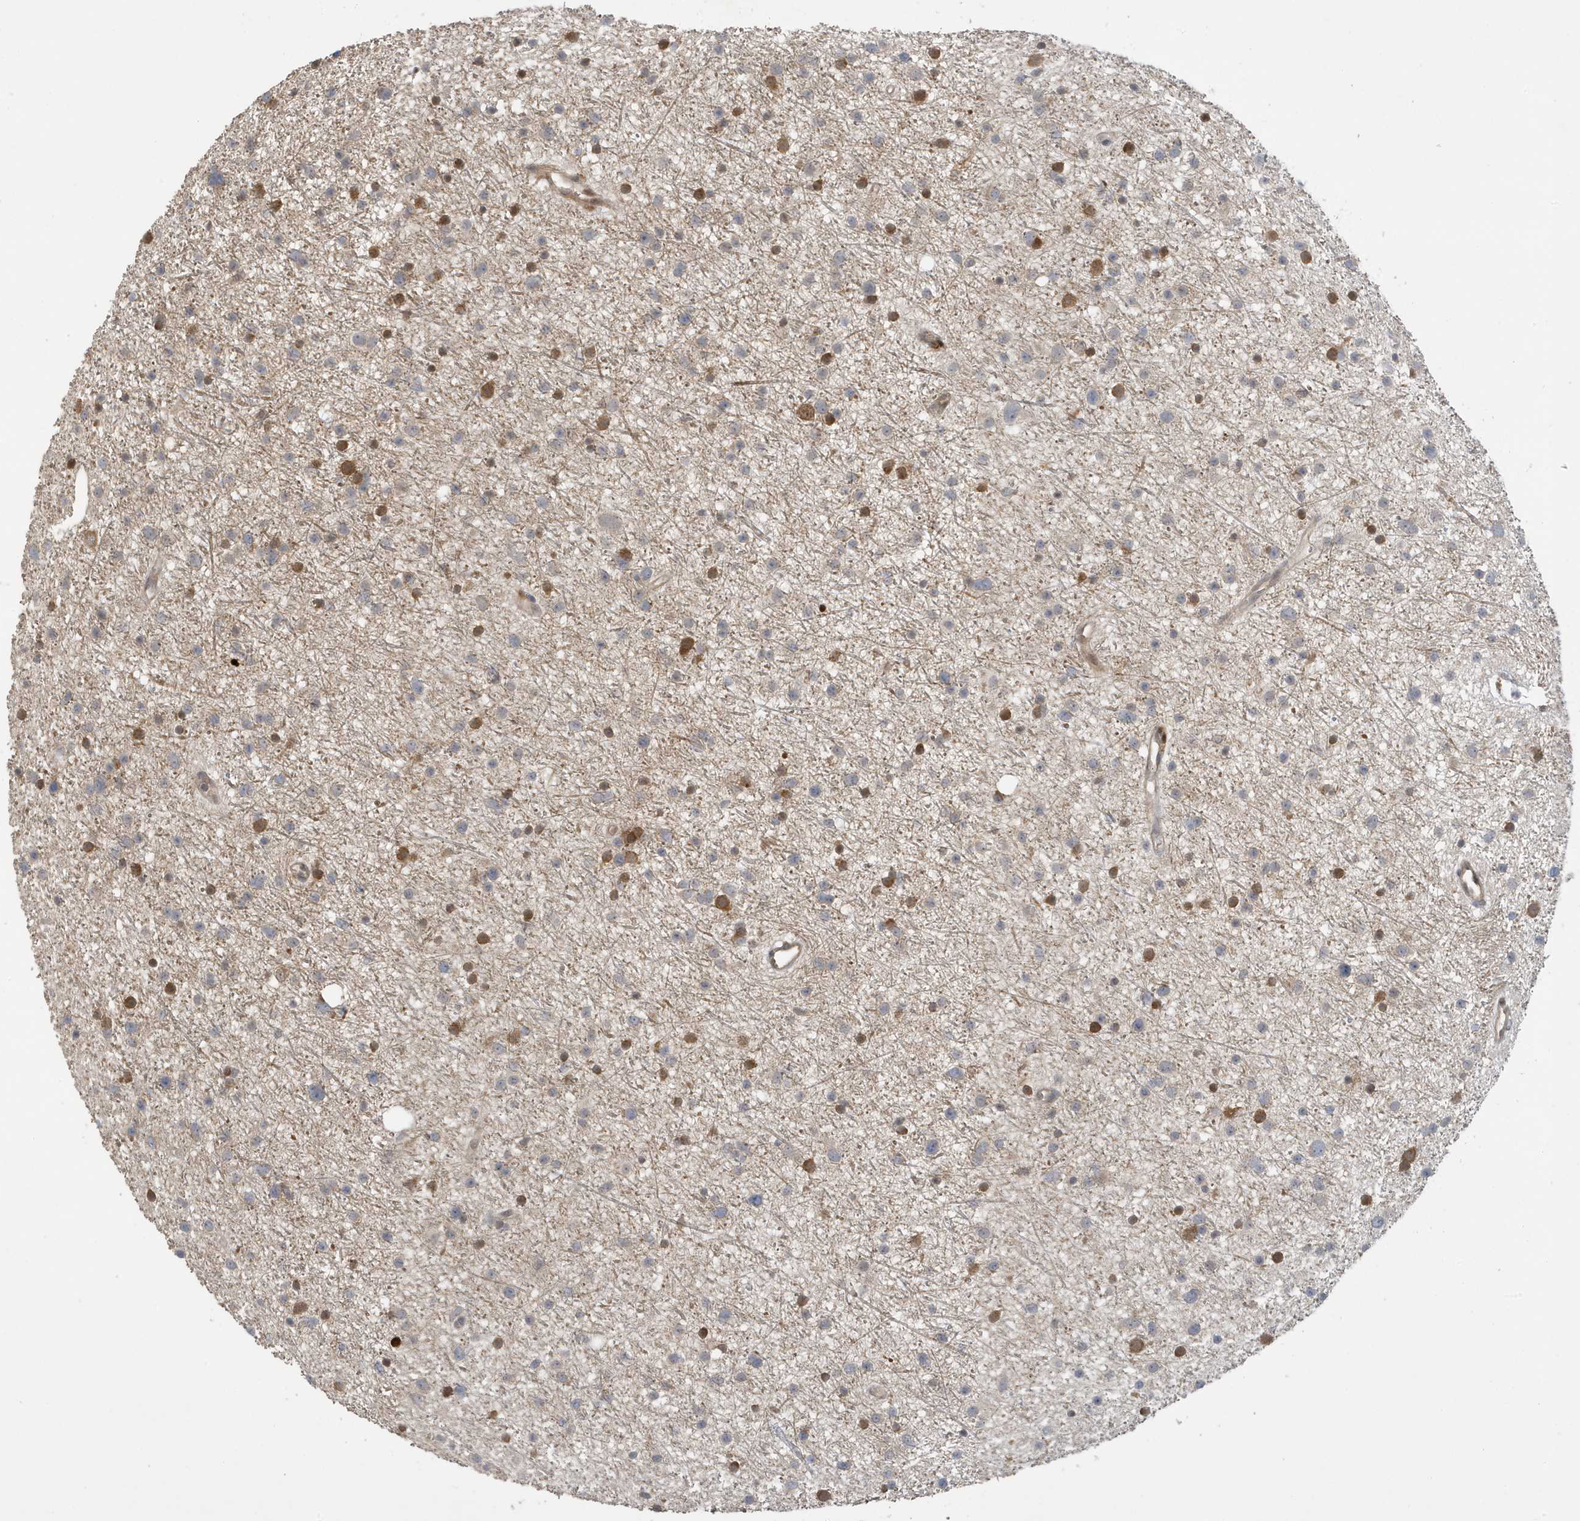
{"staining": {"intensity": "negative", "quantity": "none", "location": "none"}, "tissue": "glioma", "cell_type": "Tumor cells", "image_type": "cancer", "snomed": [{"axis": "morphology", "description": "Glioma, malignant, Low grade"}, {"axis": "topography", "description": "Cerebral cortex"}], "caption": "The histopathology image displays no significant positivity in tumor cells of malignant glioma (low-grade).", "gene": "NCOA7", "patient": {"sex": "female", "age": 39}}